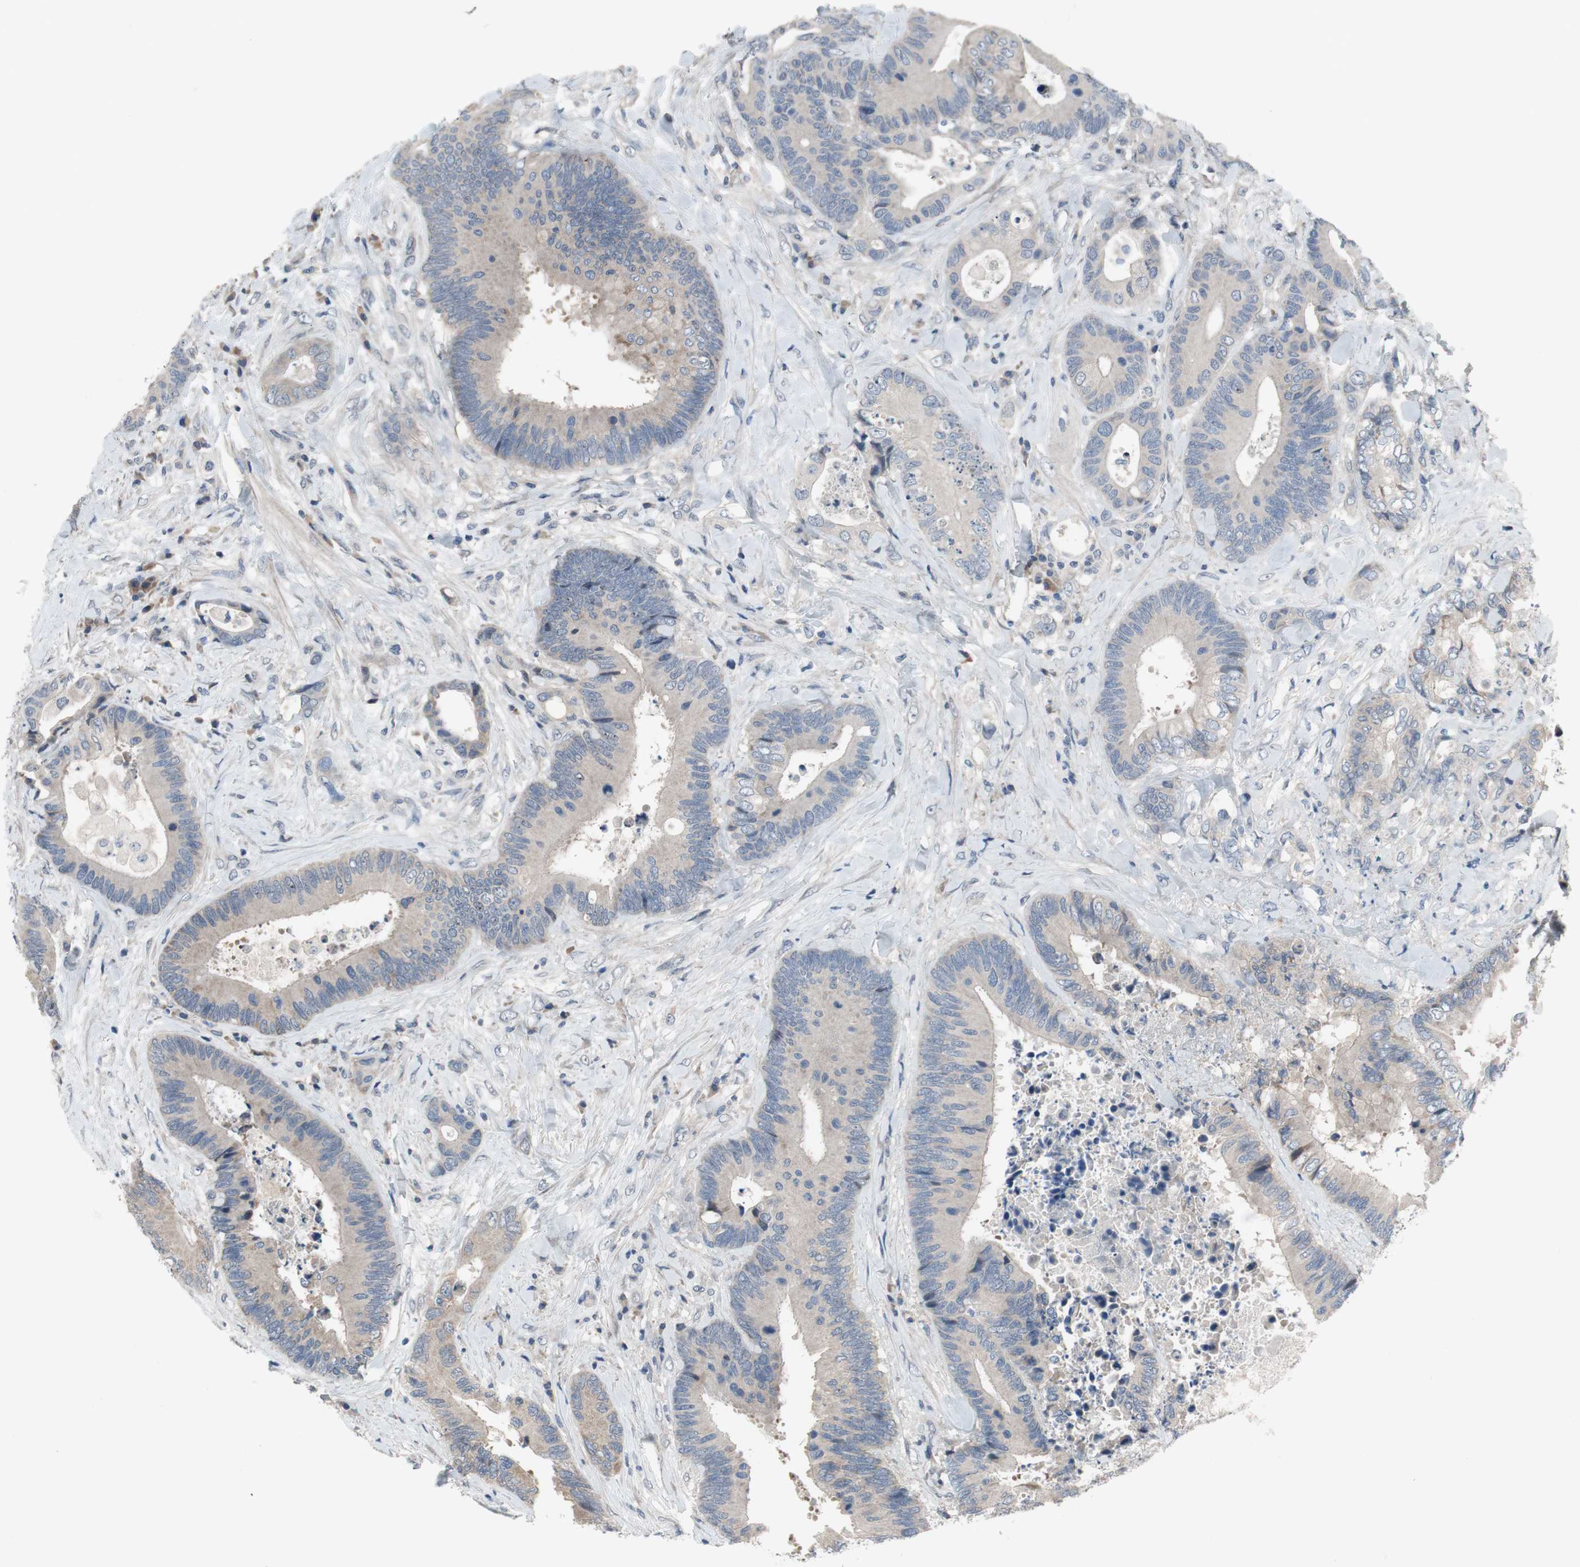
{"staining": {"intensity": "negative", "quantity": "none", "location": "none"}, "tissue": "colorectal cancer", "cell_type": "Tumor cells", "image_type": "cancer", "snomed": [{"axis": "morphology", "description": "Adenocarcinoma, NOS"}, {"axis": "topography", "description": "Rectum"}], "caption": "High magnification brightfield microscopy of colorectal cancer stained with DAB (3,3'-diaminobenzidine) (brown) and counterstained with hematoxylin (blue): tumor cells show no significant staining.", "gene": "TACR3", "patient": {"sex": "male", "age": 55}}